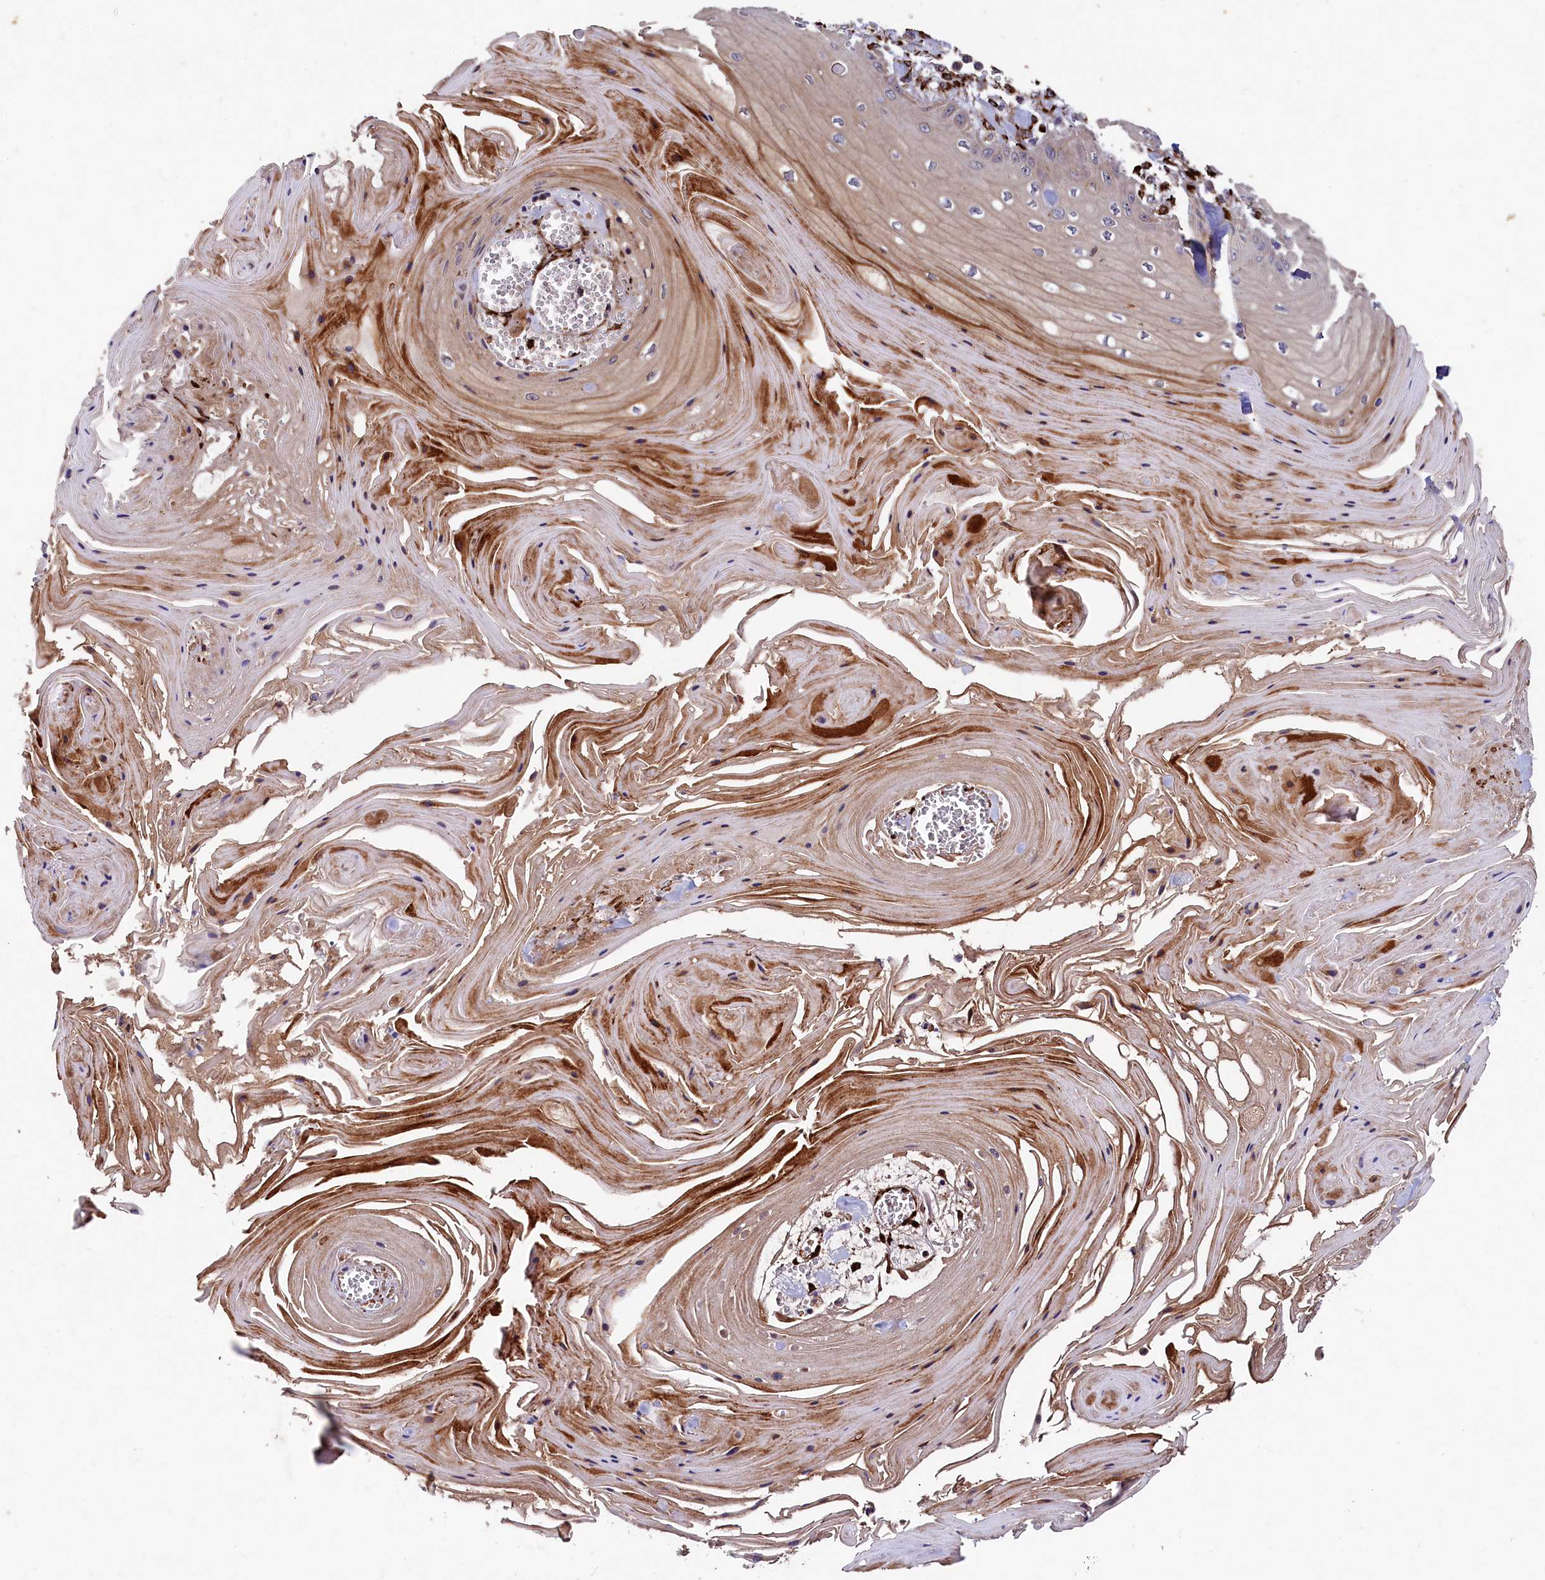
{"staining": {"intensity": "moderate", "quantity": "<25%", "location": "cytoplasmic/membranous"}, "tissue": "skin cancer", "cell_type": "Tumor cells", "image_type": "cancer", "snomed": [{"axis": "morphology", "description": "Squamous cell carcinoma, NOS"}, {"axis": "topography", "description": "Skin"}], "caption": "About <25% of tumor cells in human skin squamous cell carcinoma show moderate cytoplasmic/membranous protein positivity as visualized by brown immunohistochemical staining.", "gene": "ARRDC4", "patient": {"sex": "male", "age": 74}}